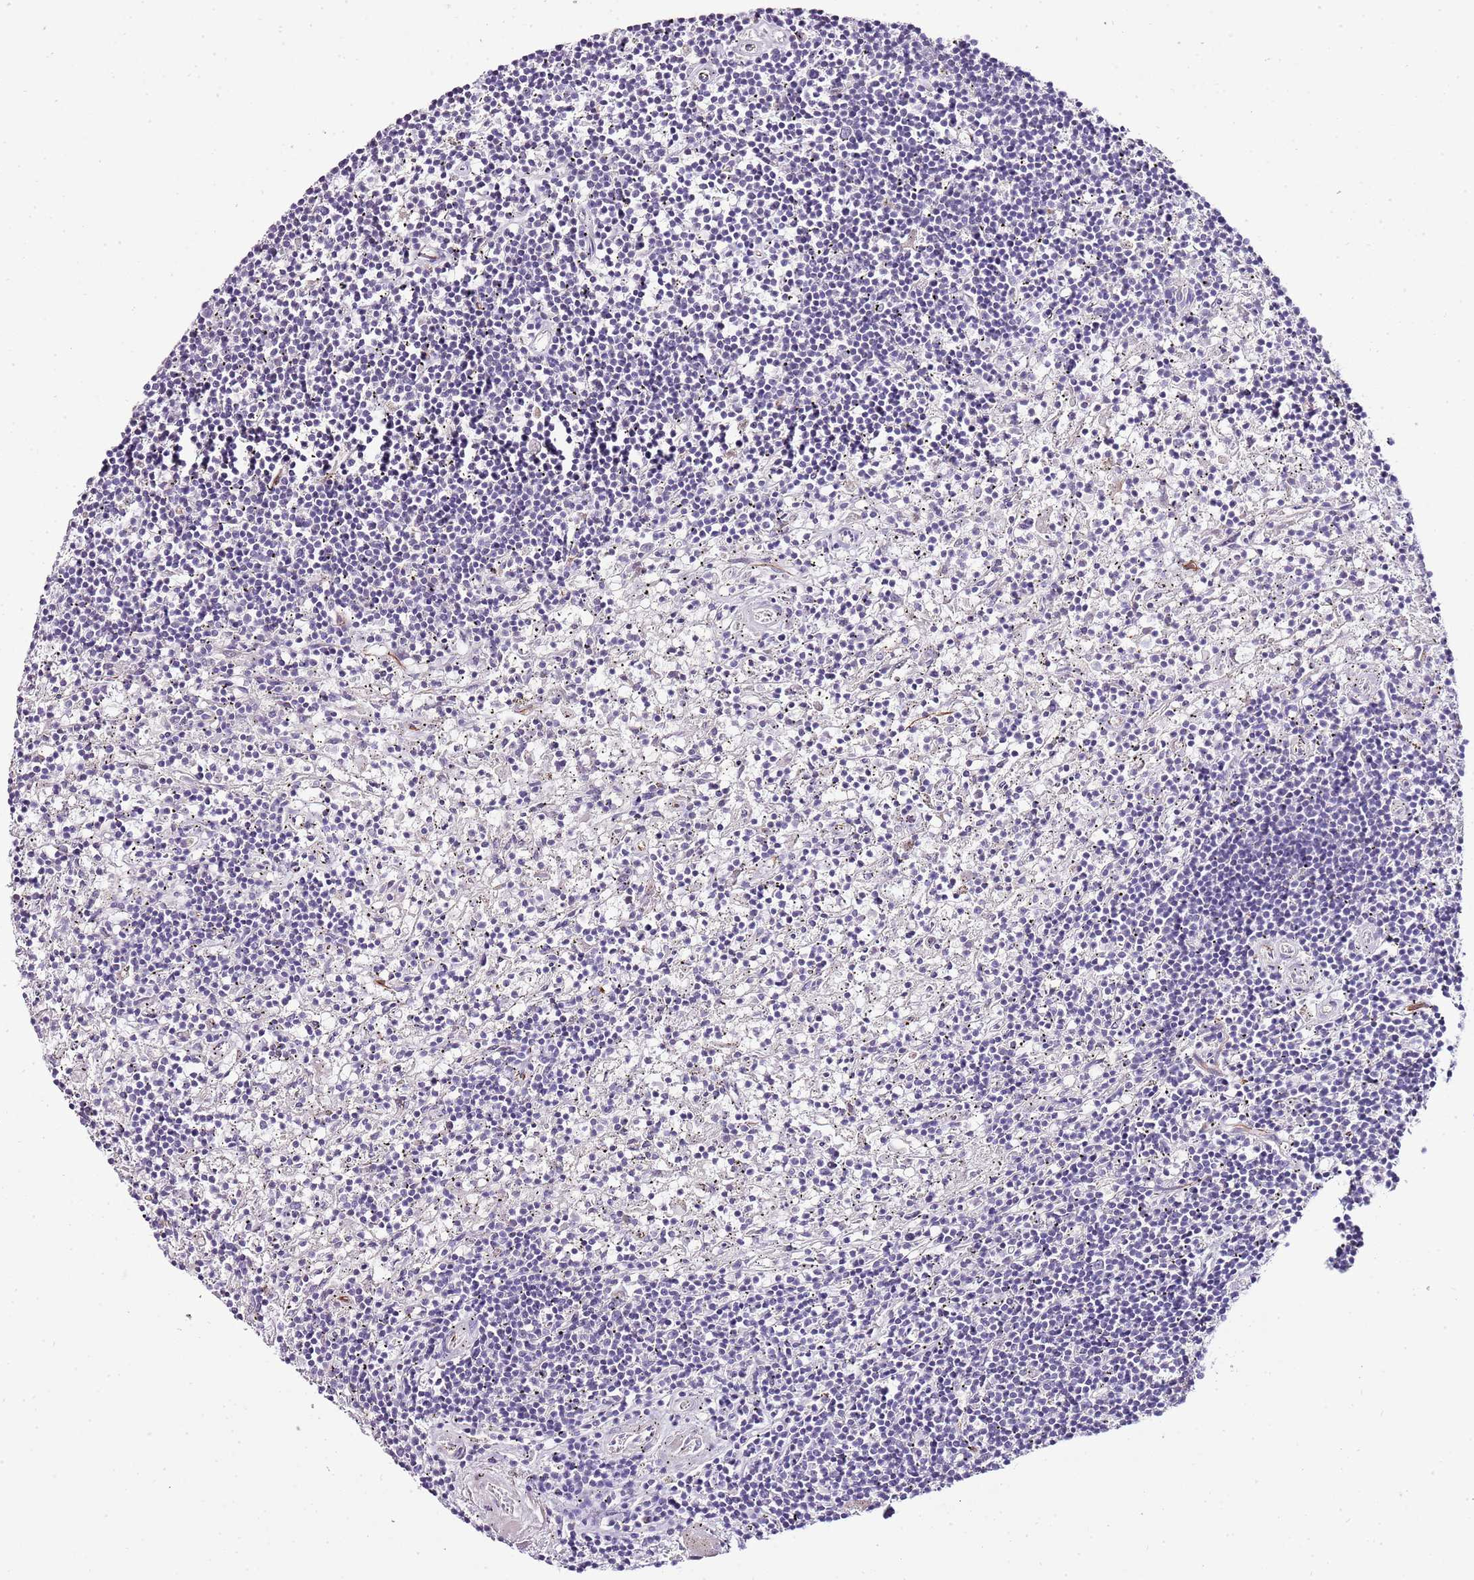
{"staining": {"intensity": "negative", "quantity": "none", "location": "none"}, "tissue": "lymphoma", "cell_type": "Tumor cells", "image_type": "cancer", "snomed": [{"axis": "morphology", "description": "Malignant lymphoma, non-Hodgkin's type, Low grade"}, {"axis": "topography", "description": "Spleen"}], "caption": "Protein analysis of lymphoma shows no significant expression in tumor cells.", "gene": "ZNF786", "patient": {"sex": "male", "age": 76}}